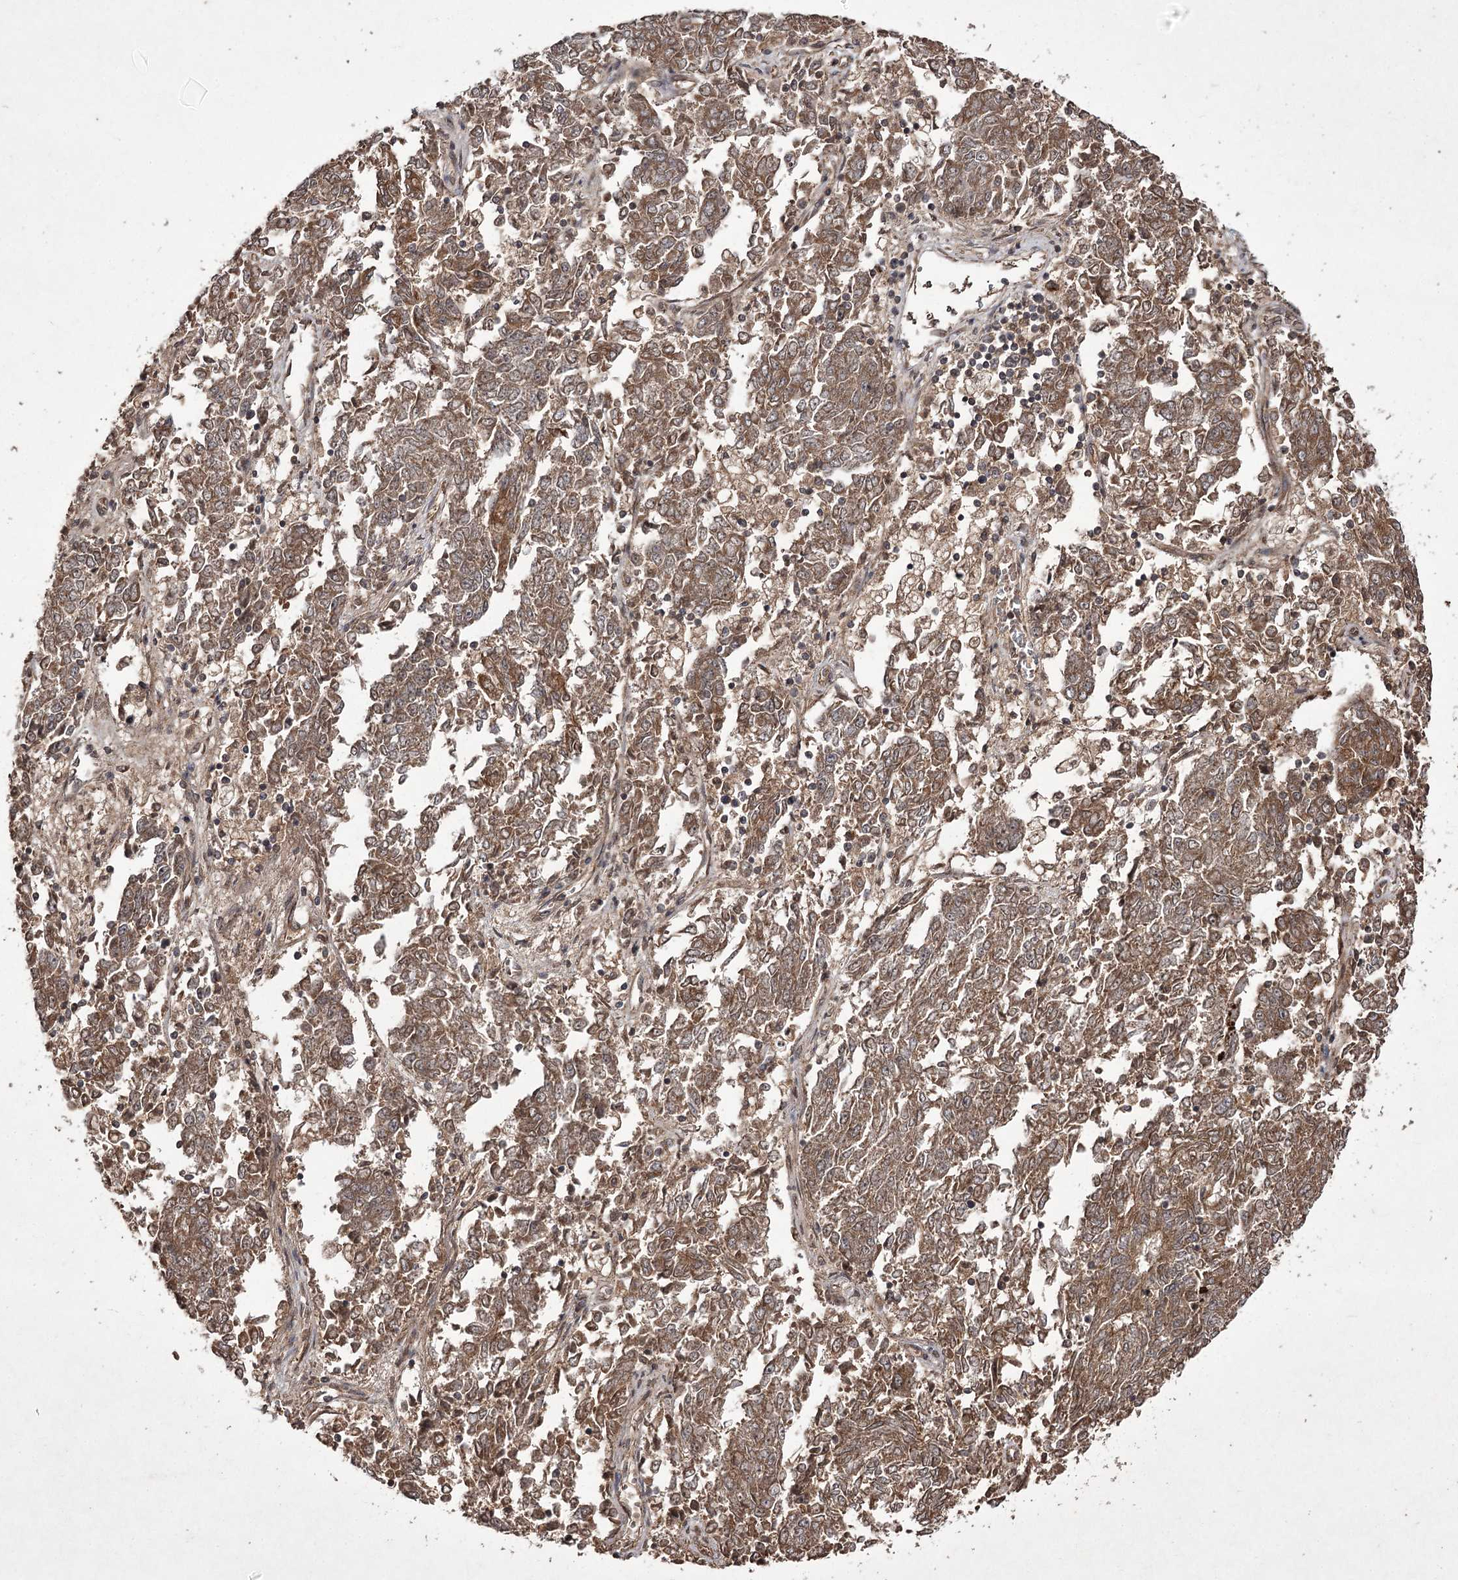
{"staining": {"intensity": "moderate", "quantity": ">75%", "location": "cytoplasmic/membranous"}, "tissue": "endometrial cancer", "cell_type": "Tumor cells", "image_type": "cancer", "snomed": [{"axis": "morphology", "description": "Adenocarcinoma, NOS"}, {"axis": "topography", "description": "Endometrium"}], "caption": "Tumor cells show medium levels of moderate cytoplasmic/membranous expression in approximately >75% of cells in endometrial cancer.", "gene": "FANCL", "patient": {"sex": "female", "age": 80}}